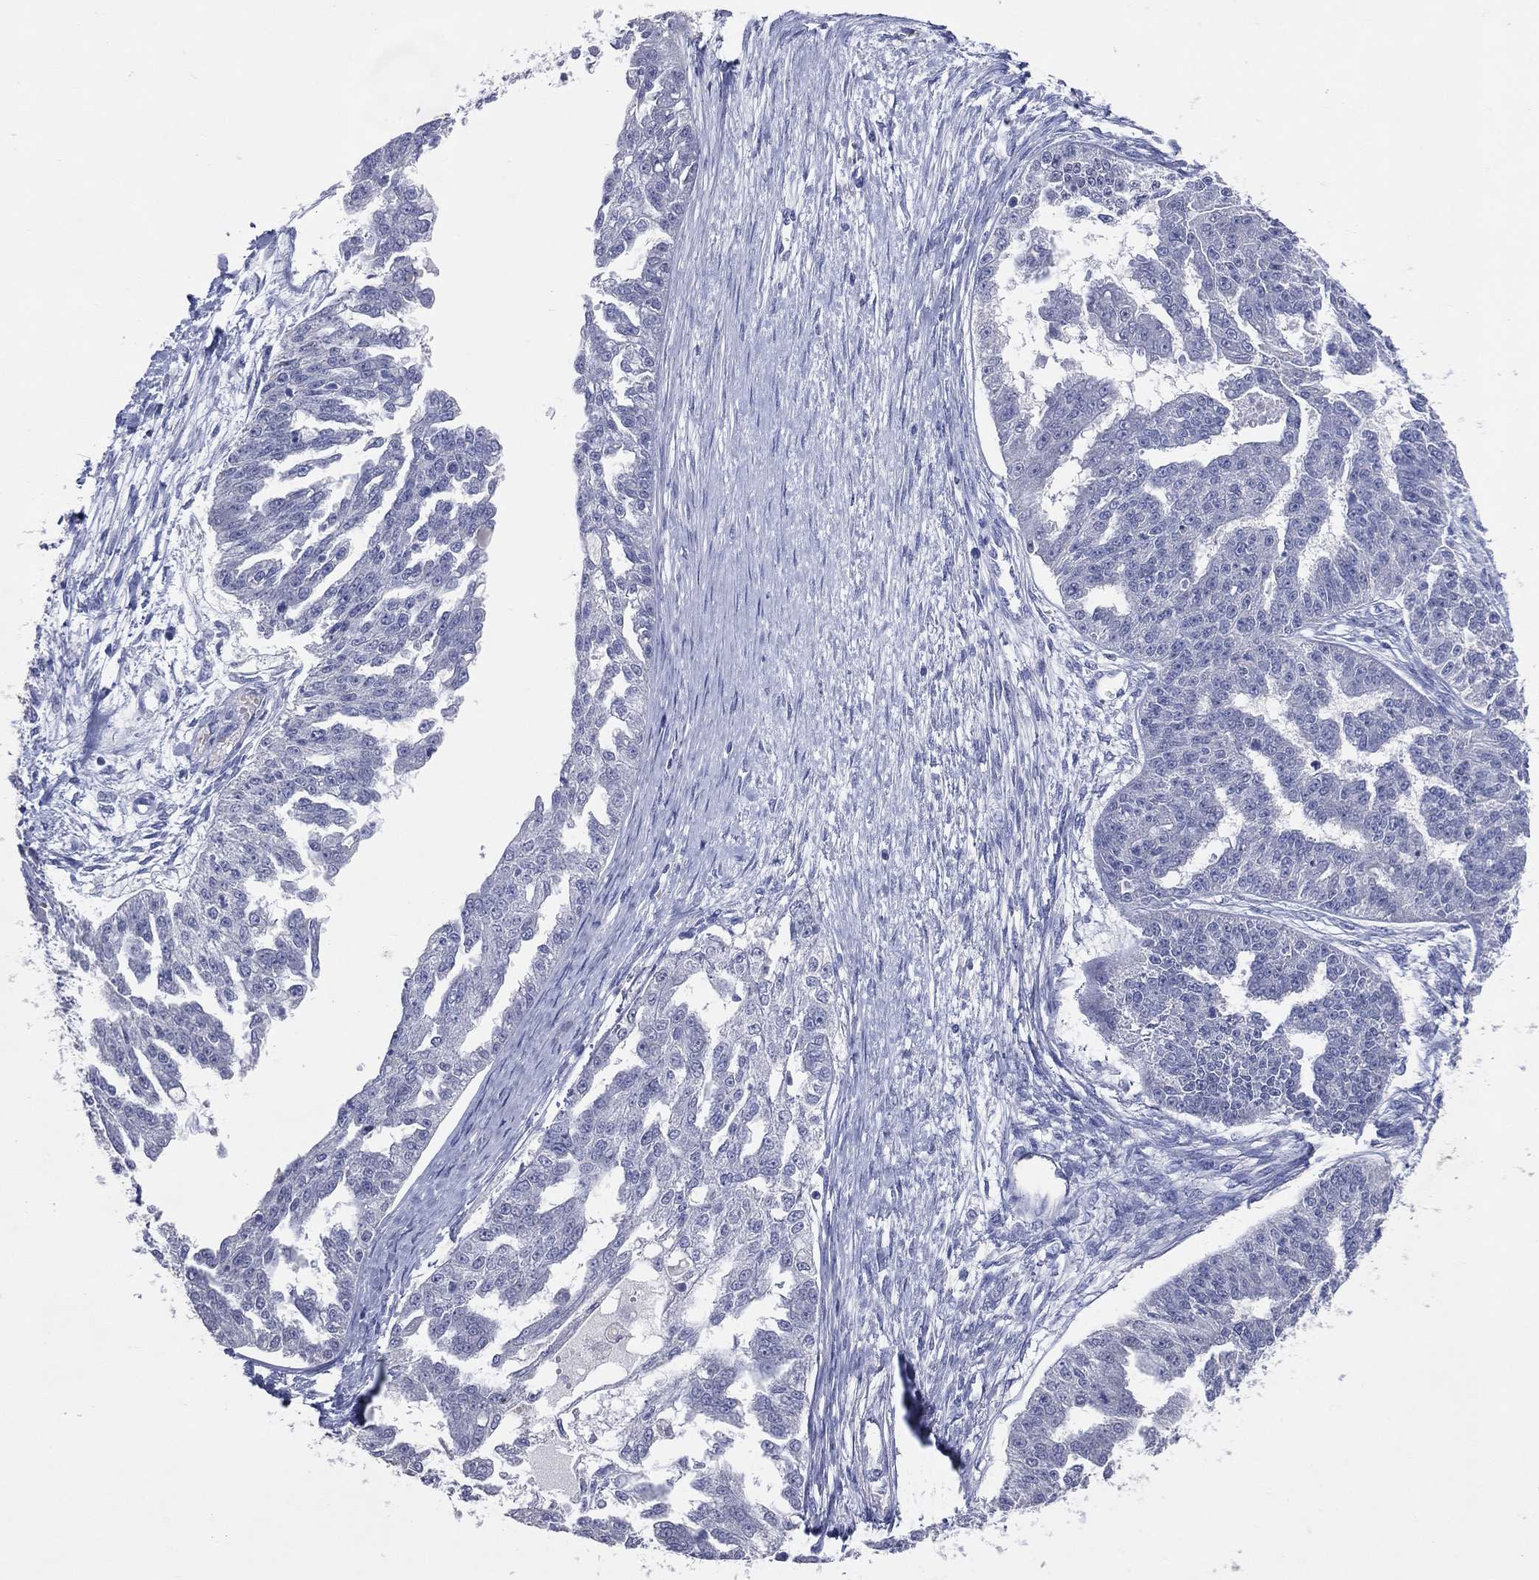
{"staining": {"intensity": "negative", "quantity": "none", "location": "none"}, "tissue": "ovarian cancer", "cell_type": "Tumor cells", "image_type": "cancer", "snomed": [{"axis": "morphology", "description": "Cystadenocarcinoma, serous, NOS"}, {"axis": "topography", "description": "Ovary"}], "caption": "IHC micrograph of ovarian cancer (serous cystadenocarcinoma) stained for a protein (brown), which demonstrates no positivity in tumor cells. The staining was performed using DAB to visualize the protein expression in brown, while the nuclei were stained in blue with hematoxylin (Magnification: 20x).", "gene": "DNAH6", "patient": {"sex": "female", "age": 58}}